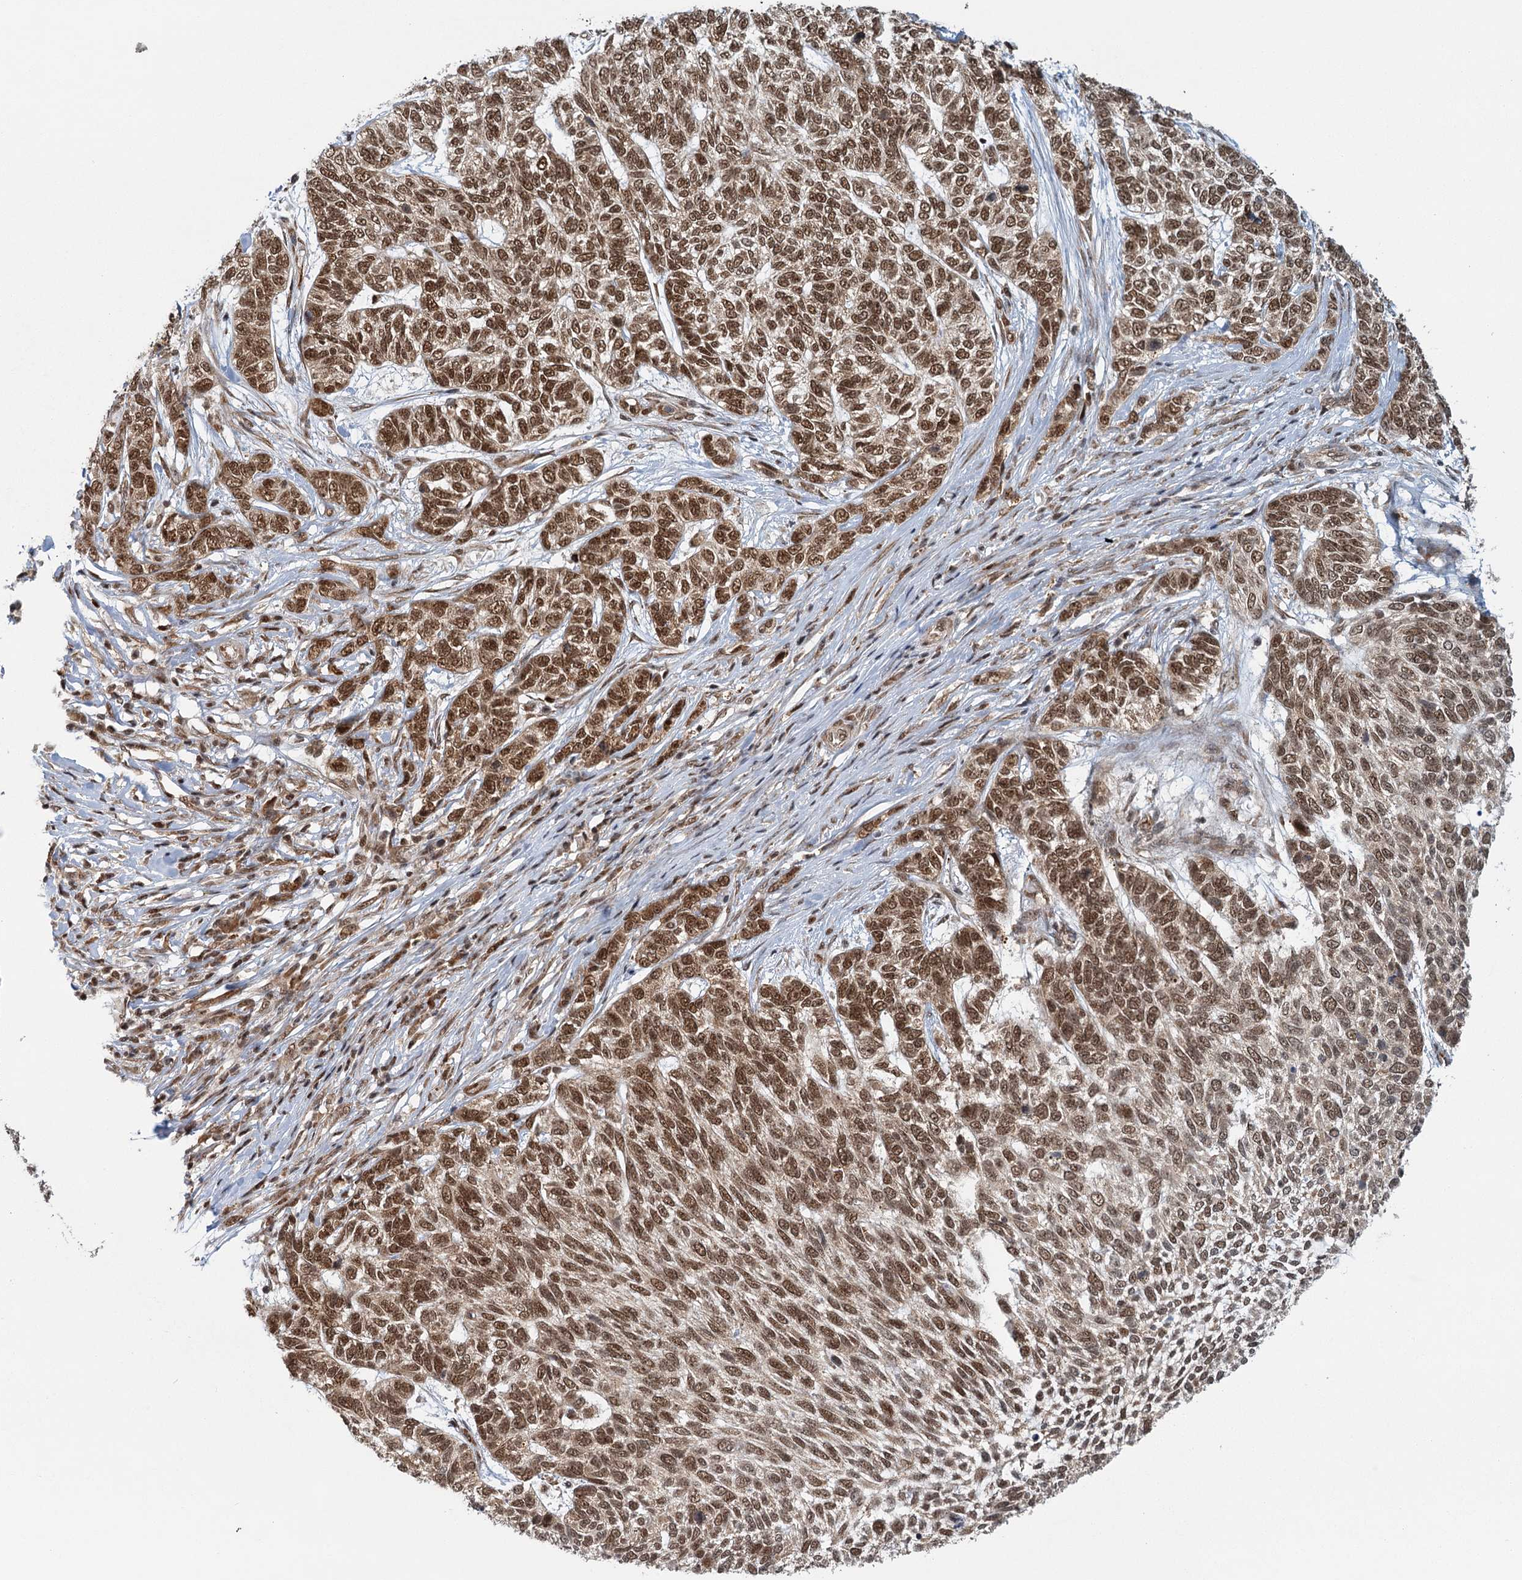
{"staining": {"intensity": "strong", "quantity": "25%-75%", "location": "nuclear"}, "tissue": "skin cancer", "cell_type": "Tumor cells", "image_type": "cancer", "snomed": [{"axis": "morphology", "description": "Basal cell carcinoma"}, {"axis": "topography", "description": "Skin"}], "caption": "Skin basal cell carcinoma was stained to show a protein in brown. There is high levels of strong nuclear expression in approximately 25%-75% of tumor cells. Nuclei are stained in blue.", "gene": "GPATCH11", "patient": {"sex": "female", "age": 65}}